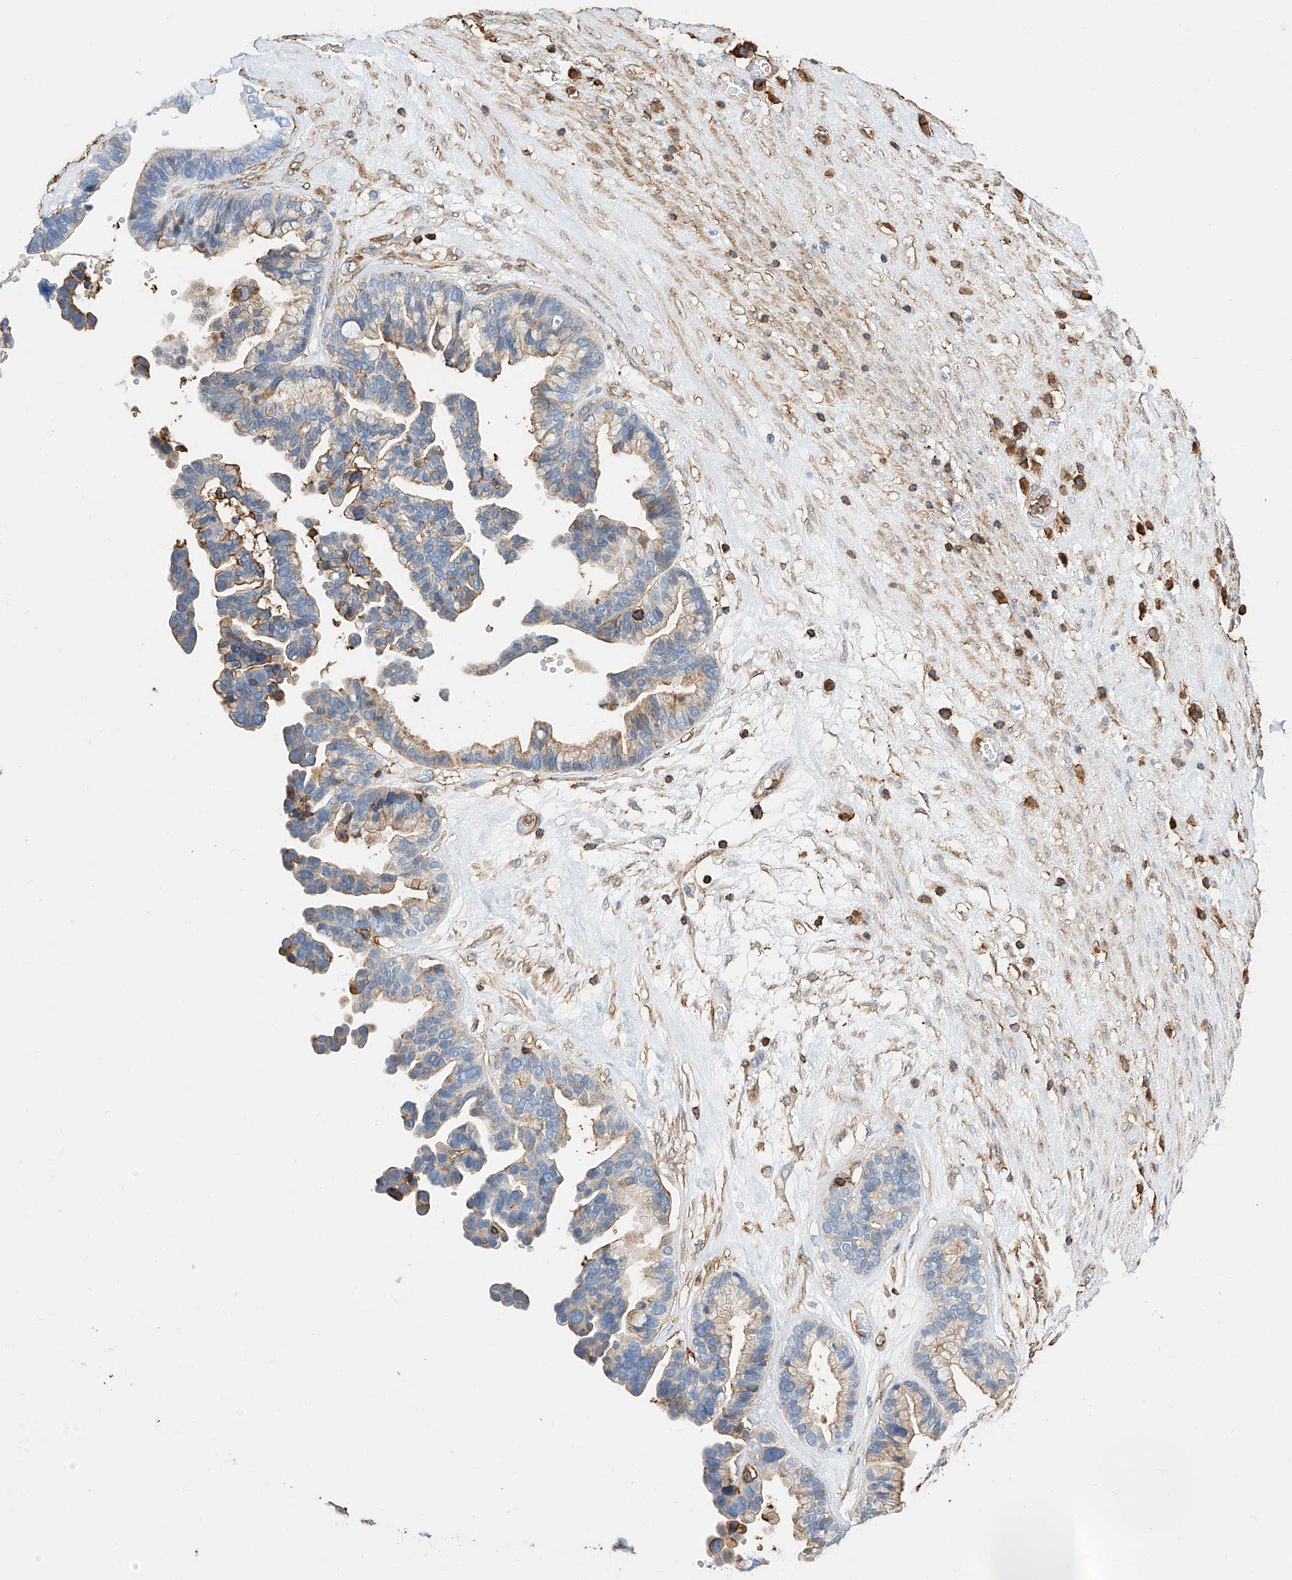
{"staining": {"intensity": "moderate", "quantity": "<25%", "location": "cytoplasmic/membranous"}, "tissue": "ovarian cancer", "cell_type": "Tumor cells", "image_type": "cancer", "snomed": [{"axis": "morphology", "description": "Cystadenocarcinoma, serous, NOS"}, {"axis": "topography", "description": "Ovary"}], "caption": "Ovarian cancer (serous cystadenocarcinoma) stained for a protein demonstrates moderate cytoplasmic/membranous positivity in tumor cells.", "gene": "WFS1", "patient": {"sex": "female", "age": 56}}